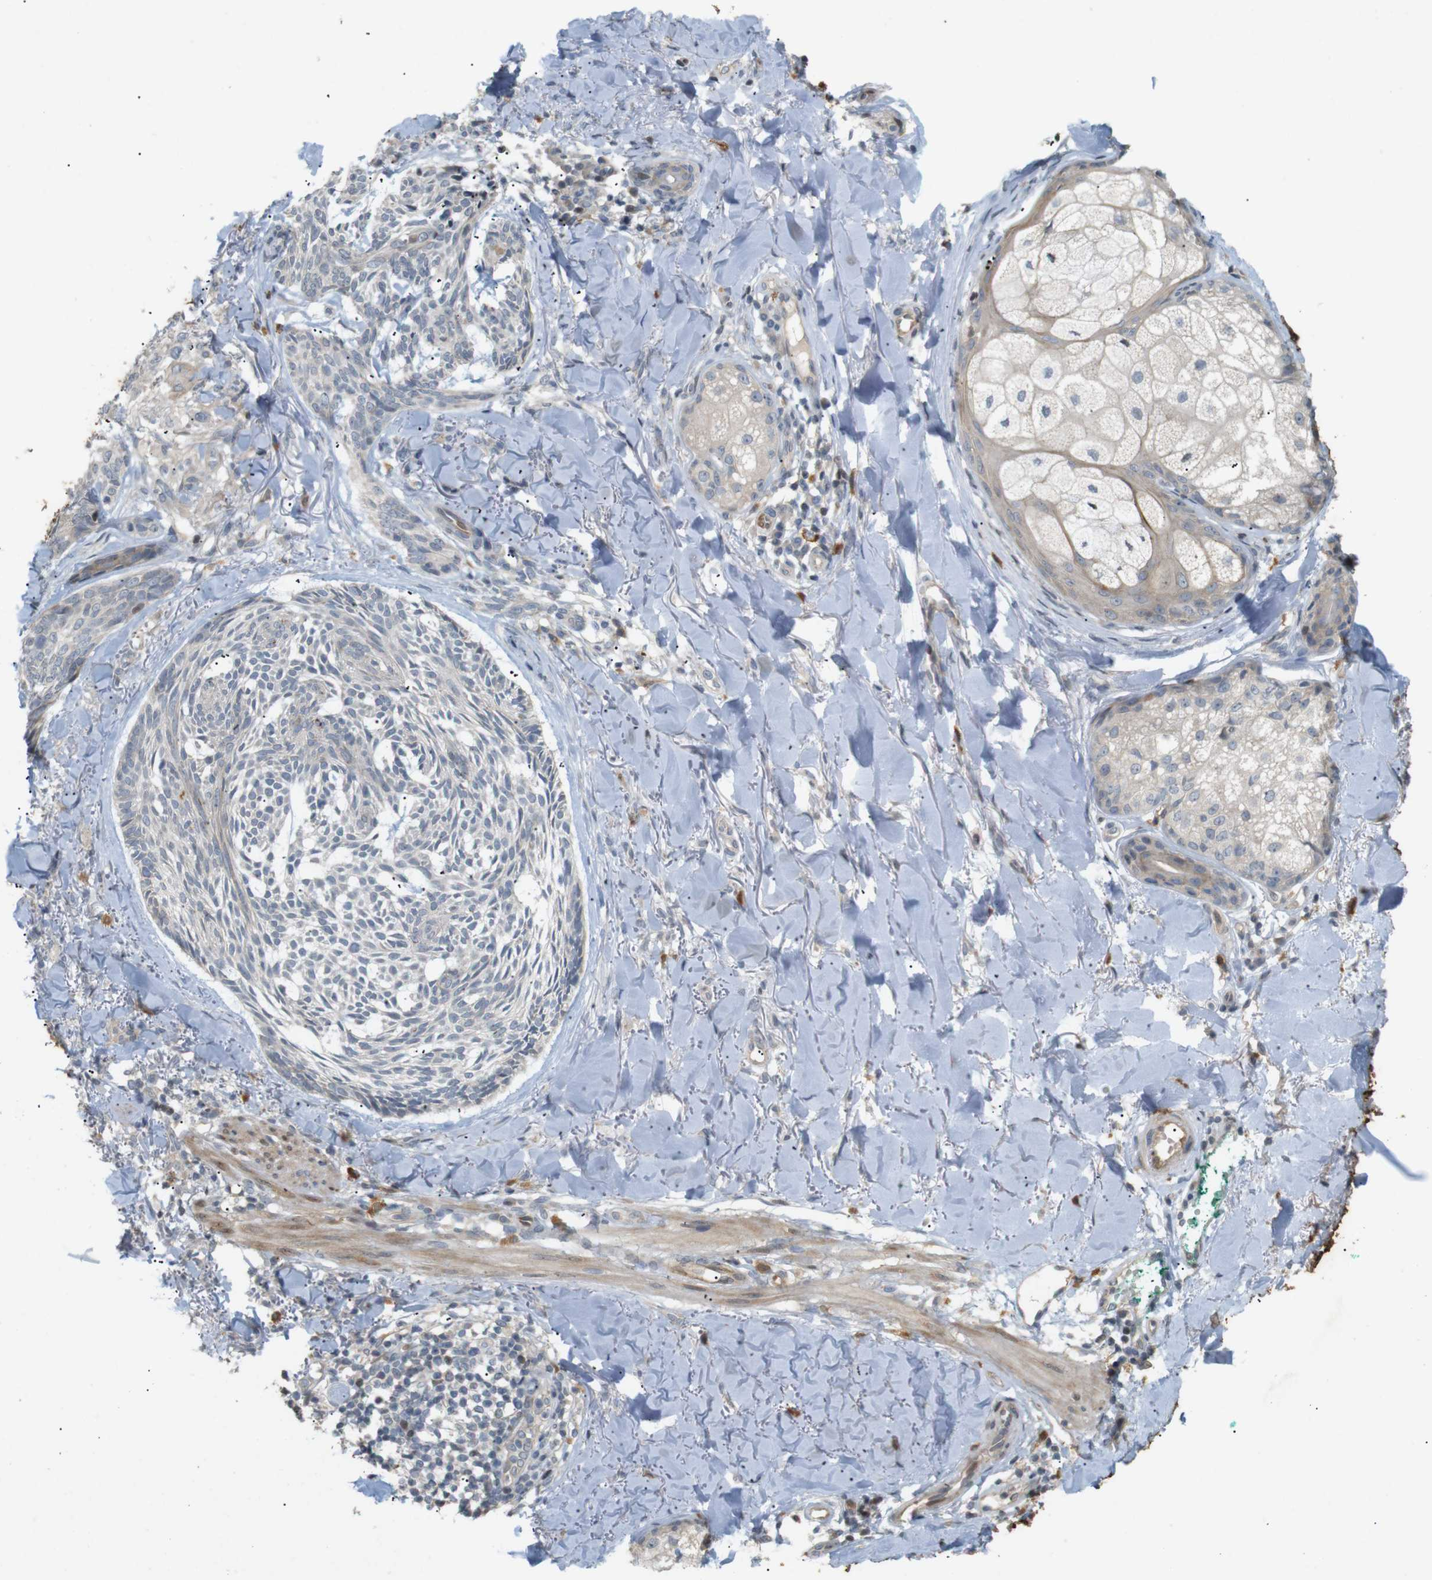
{"staining": {"intensity": "weak", "quantity": "<25%", "location": "cytoplasmic/membranous"}, "tissue": "skin cancer", "cell_type": "Tumor cells", "image_type": "cancer", "snomed": [{"axis": "morphology", "description": "Basal cell carcinoma"}, {"axis": "topography", "description": "Skin"}], "caption": "High power microscopy photomicrograph of an immunohistochemistry (IHC) micrograph of skin basal cell carcinoma, revealing no significant positivity in tumor cells.", "gene": "PPP1R14A", "patient": {"sex": "male", "age": 43}}